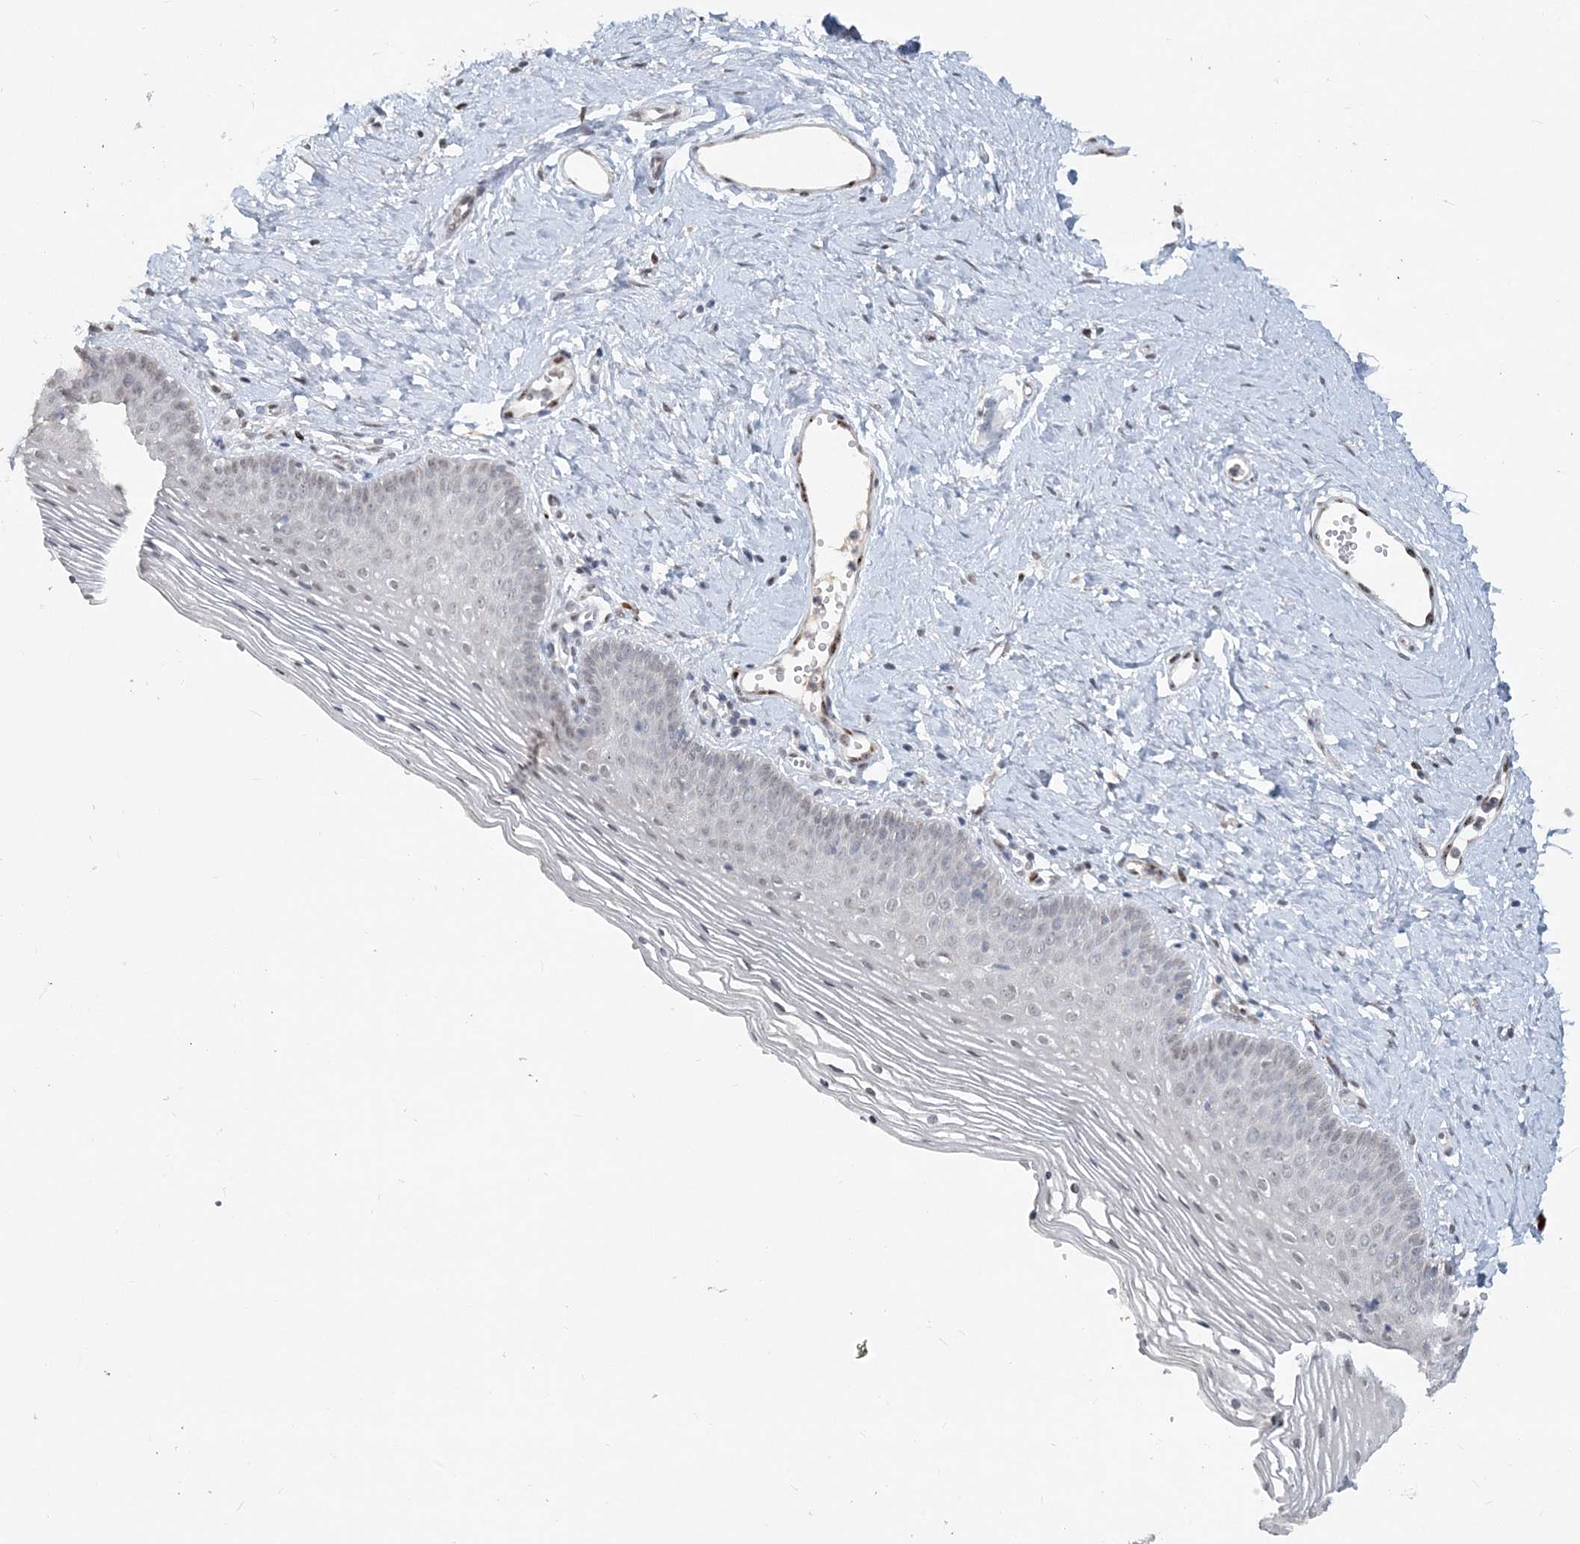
{"staining": {"intensity": "moderate", "quantity": "<25%", "location": "nuclear"}, "tissue": "vagina", "cell_type": "Squamous epithelial cells", "image_type": "normal", "snomed": [{"axis": "morphology", "description": "Normal tissue, NOS"}, {"axis": "topography", "description": "Vagina"}], "caption": "Immunohistochemistry histopathology image of normal vagina: vagina stained using IHC demonstrates low levels of moderate protein expression localized specifically in the nuclear of squamous epithelial cells, appearing as a nuclear brown color.", "gene": "GIN1", "patient": {"sex": "female", "age": 32}}